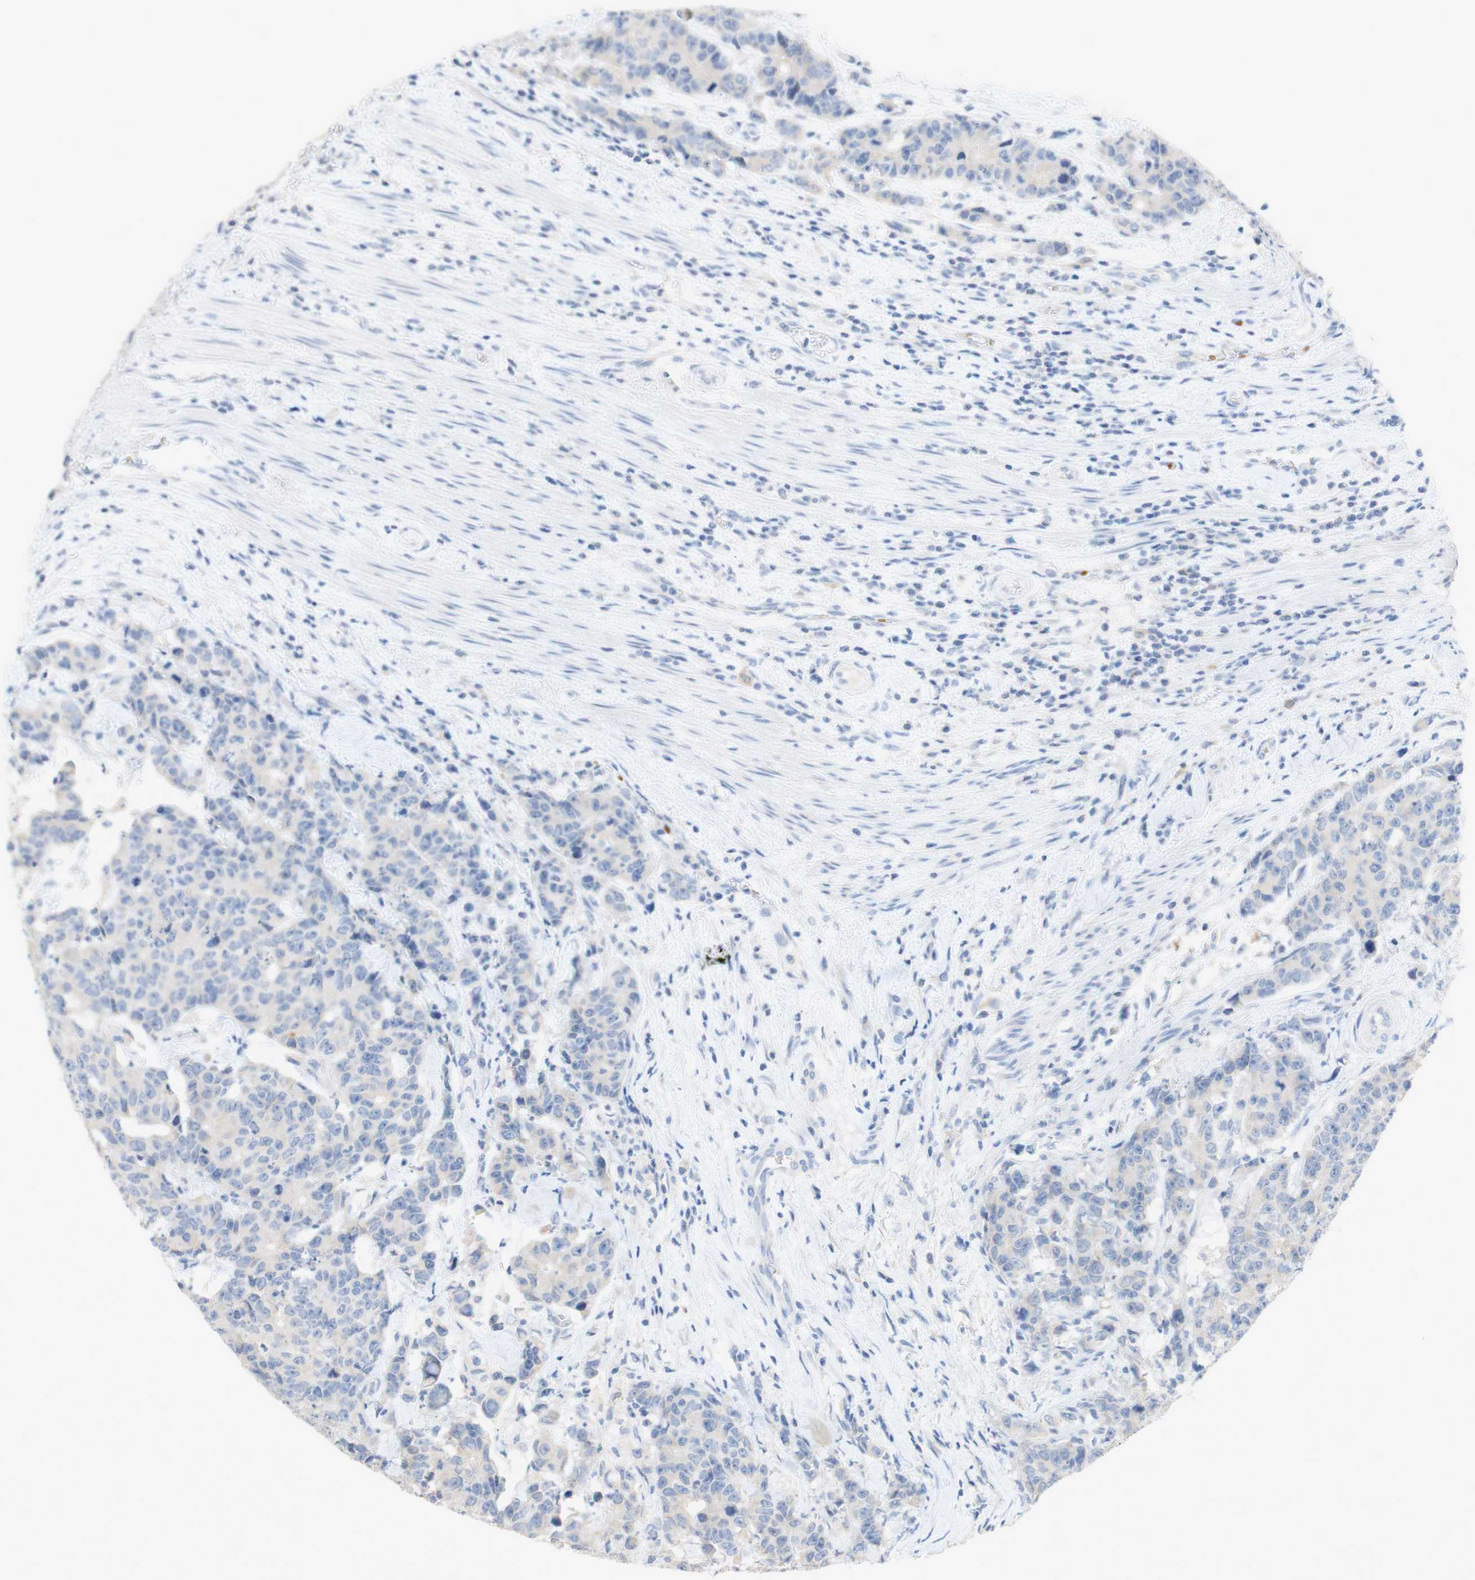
{"staining": {"intensity": "negative", "quantity": "none", "location": "none"}, "tissue": "colorectal cancer", "cell_type": "Tumor cells", "image_type": "cancer", "snomed": [{"axis": "morphology", "description": "Adenocarcinoma, NOS"}, {"axis": "topography", "description": "Colon"}], "caption": "Immunohistochemistry histopathology image of neoplastic tissue: adenocarcinoma (colorectal) stained with DAB exhibits no significant protein expression in tumor cells.", "gene": "EPO", "patient": {"sex": "female", "age": 86}}